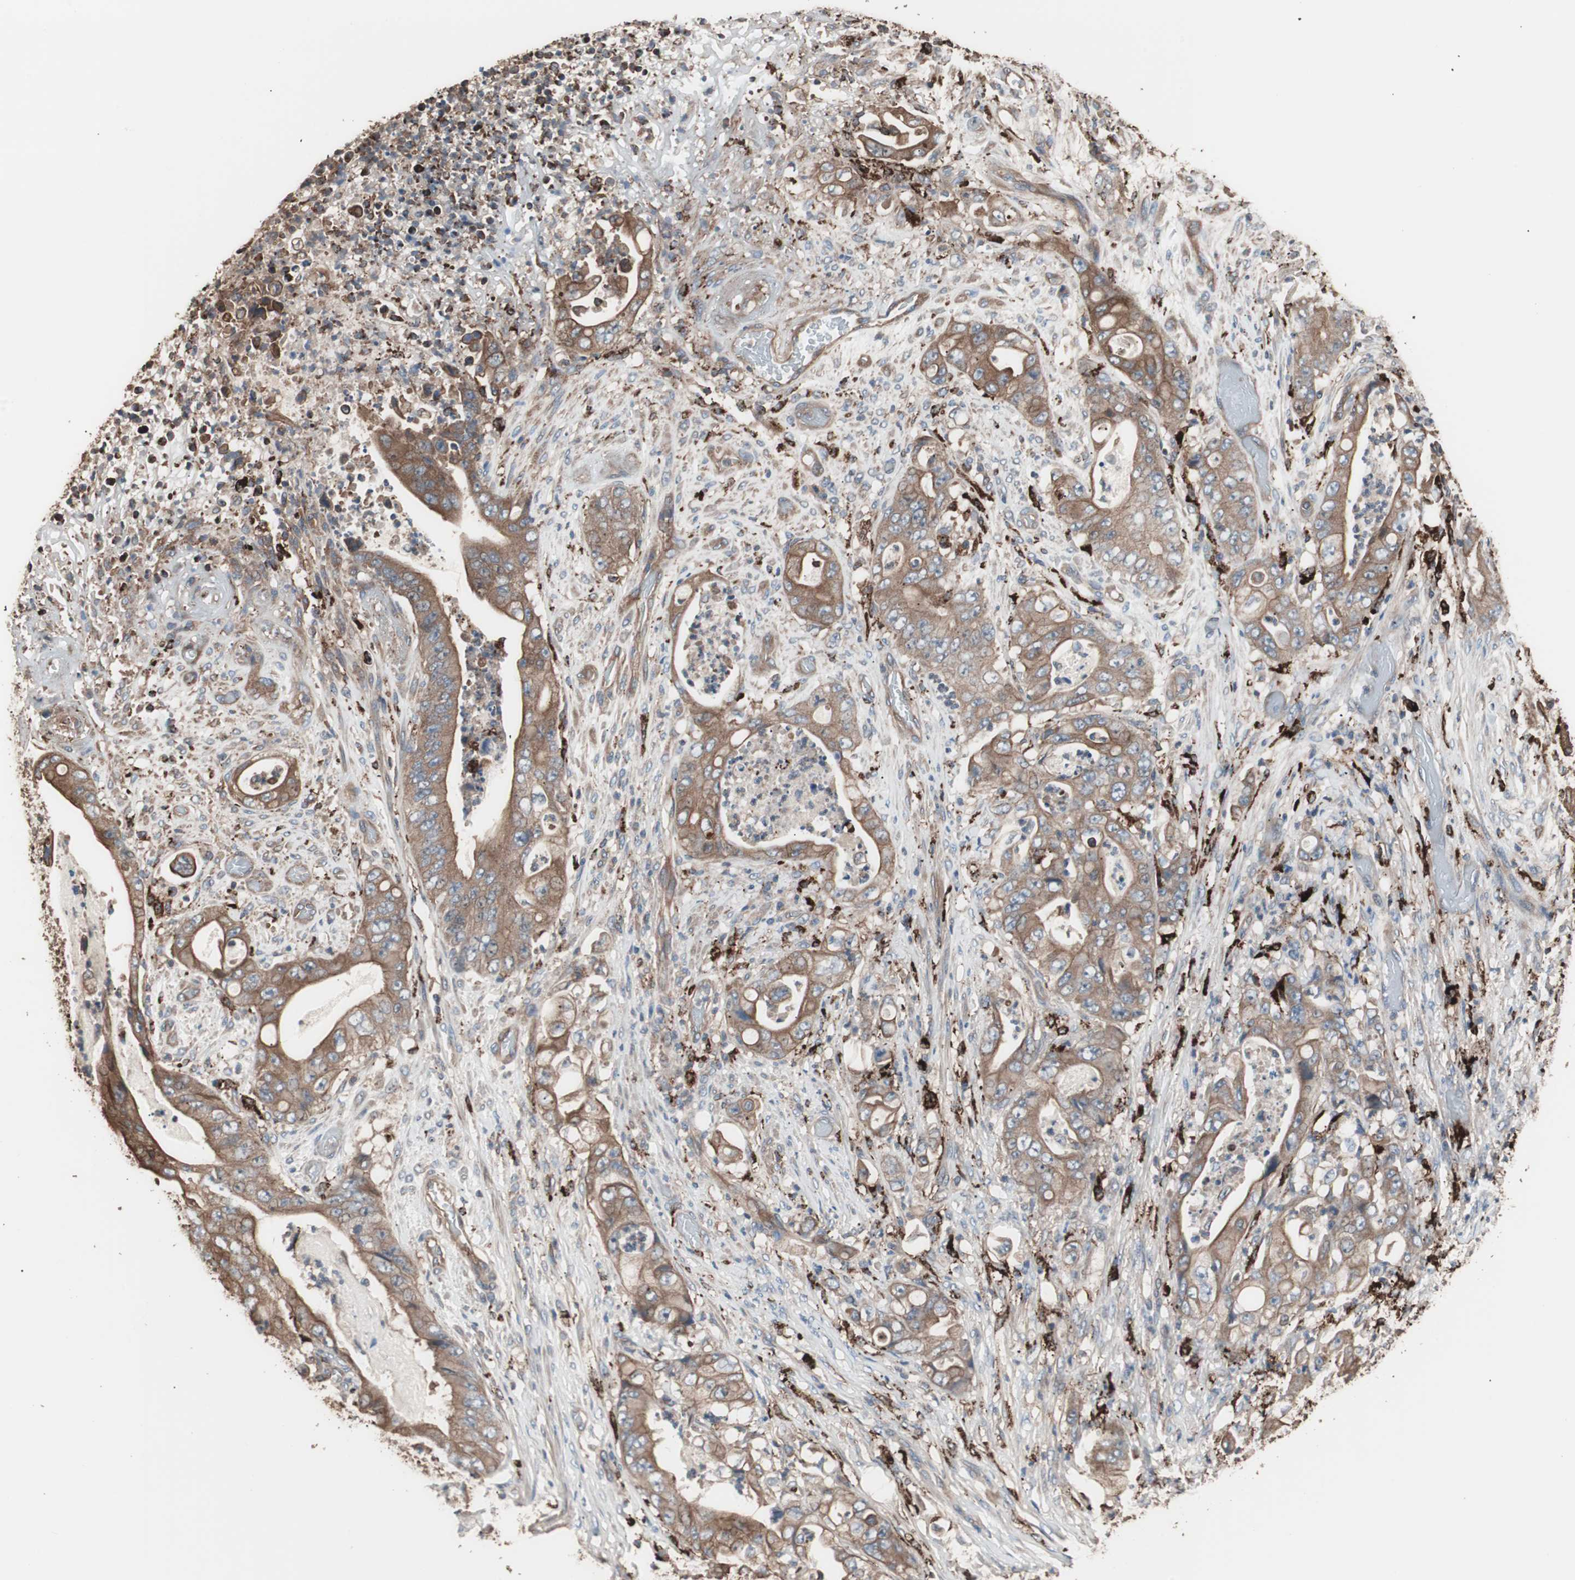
{"staining": {"intensity": "moderate", "quantity": ">75%", "location": "cytoplasmic/membranous"}, "tissue": "stomach cancer", "cell_type": "Tumor cells", "image_type": "cancer", "snomed": [{"axis": "morphology", "description": "Adenocarcinoma, NOS"}, {"axis": "topography", "description": "Stomach"}], "caption": "A photomicrograph showing moderate cytoplasmic/membranous expression in about >75% of tumor cells in stomach cancer (adenocarcinoma), as visualized by brown immunohistochemical staining.", "gene": "CCT3", "patient": {"sex": "female", "age": 73}}